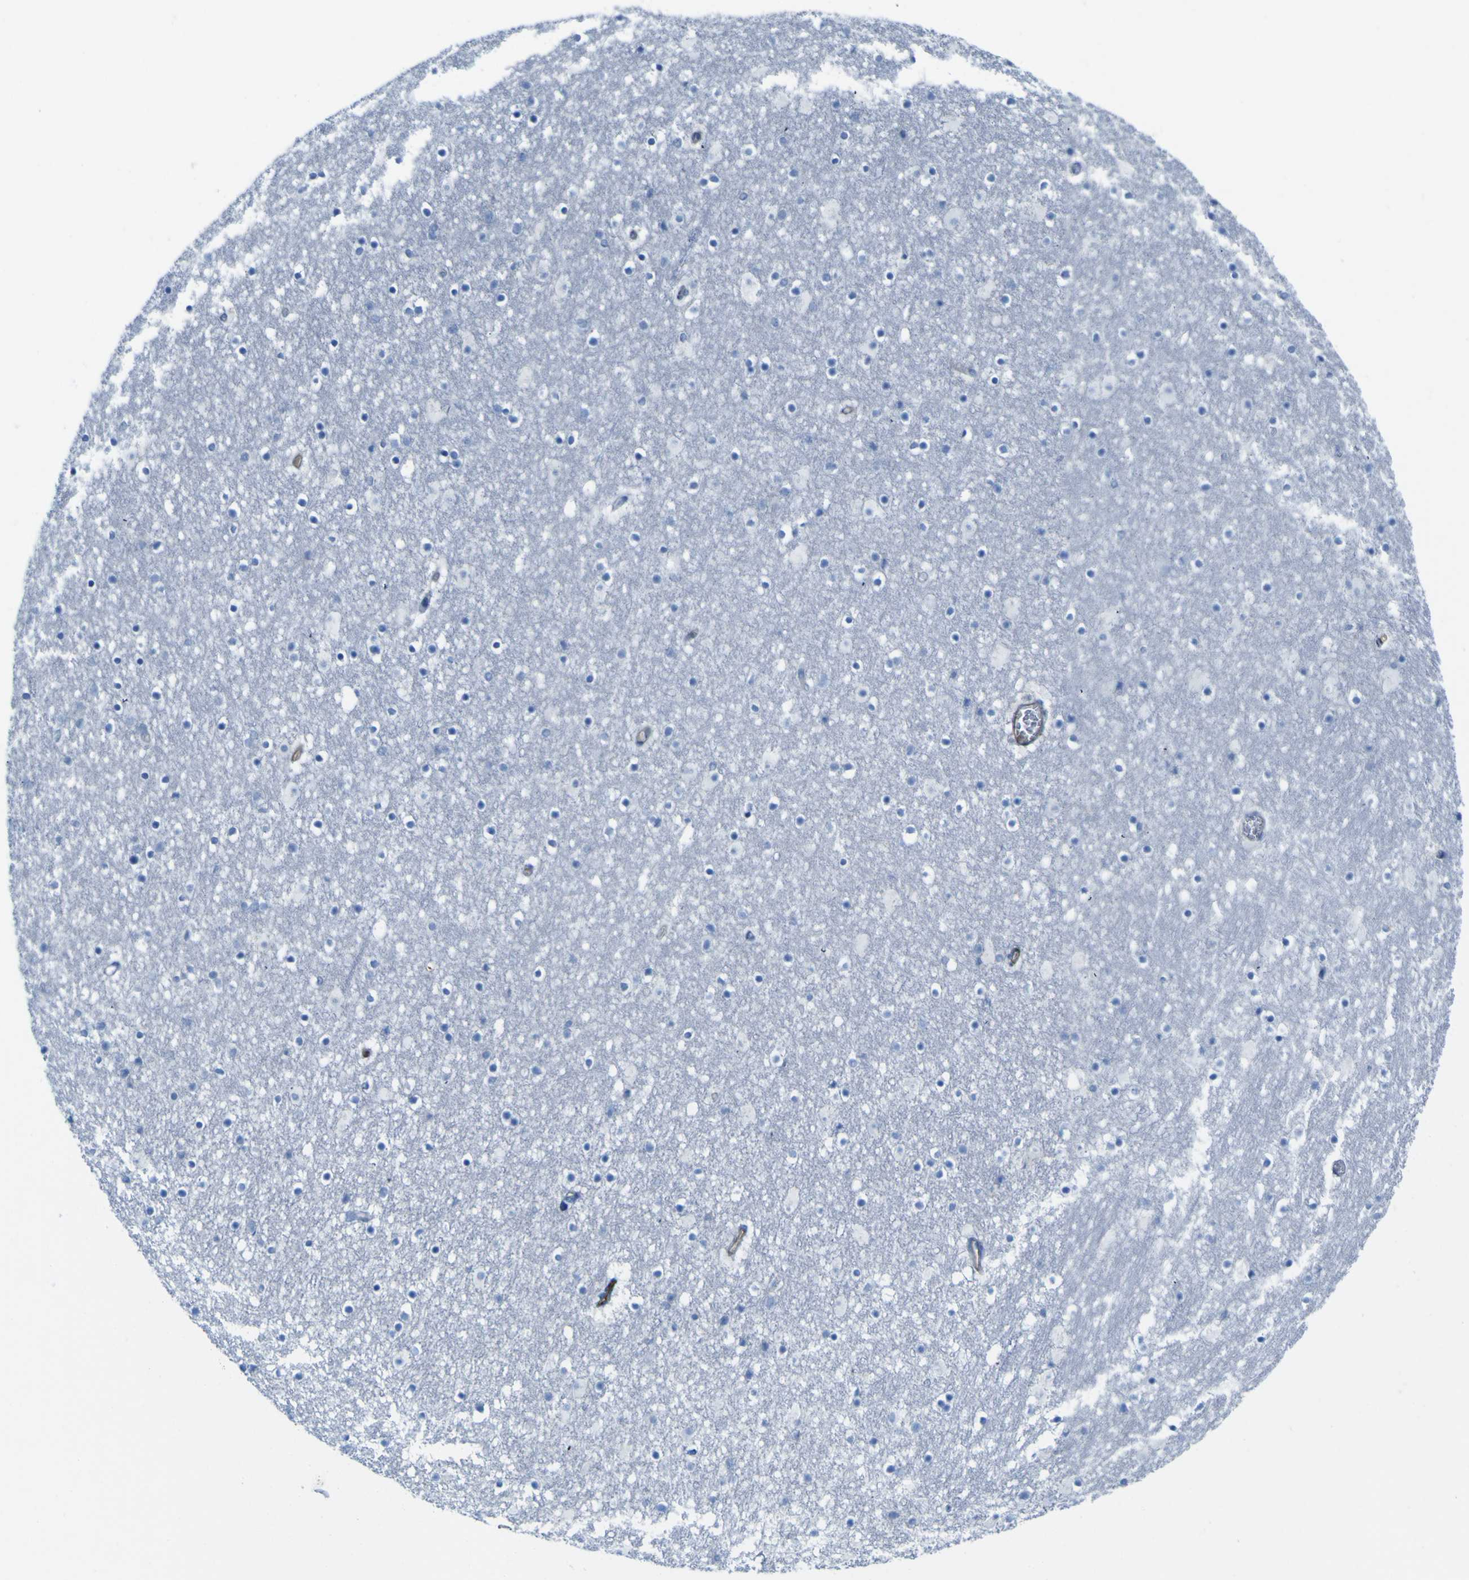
{"staining": {"intensity": "negative", "quantity": "none", "location": "none"}, "tissue": "caudate", "cell_type": "Glial cells", "image_type": "normal", "snomed": [{"axis": "morphology", "description": "Normal tissue, NOS"}, {"axis": "topography", "description": "Lateral ventricle wall"}], "caption": "An immunohistochemistry (IHC) photomicrograph of unremarkable caudate is shown. There is no staining in glial cells of caudate.", "gene": "CD93", "patient": {"sex": "male", "age": 45}}